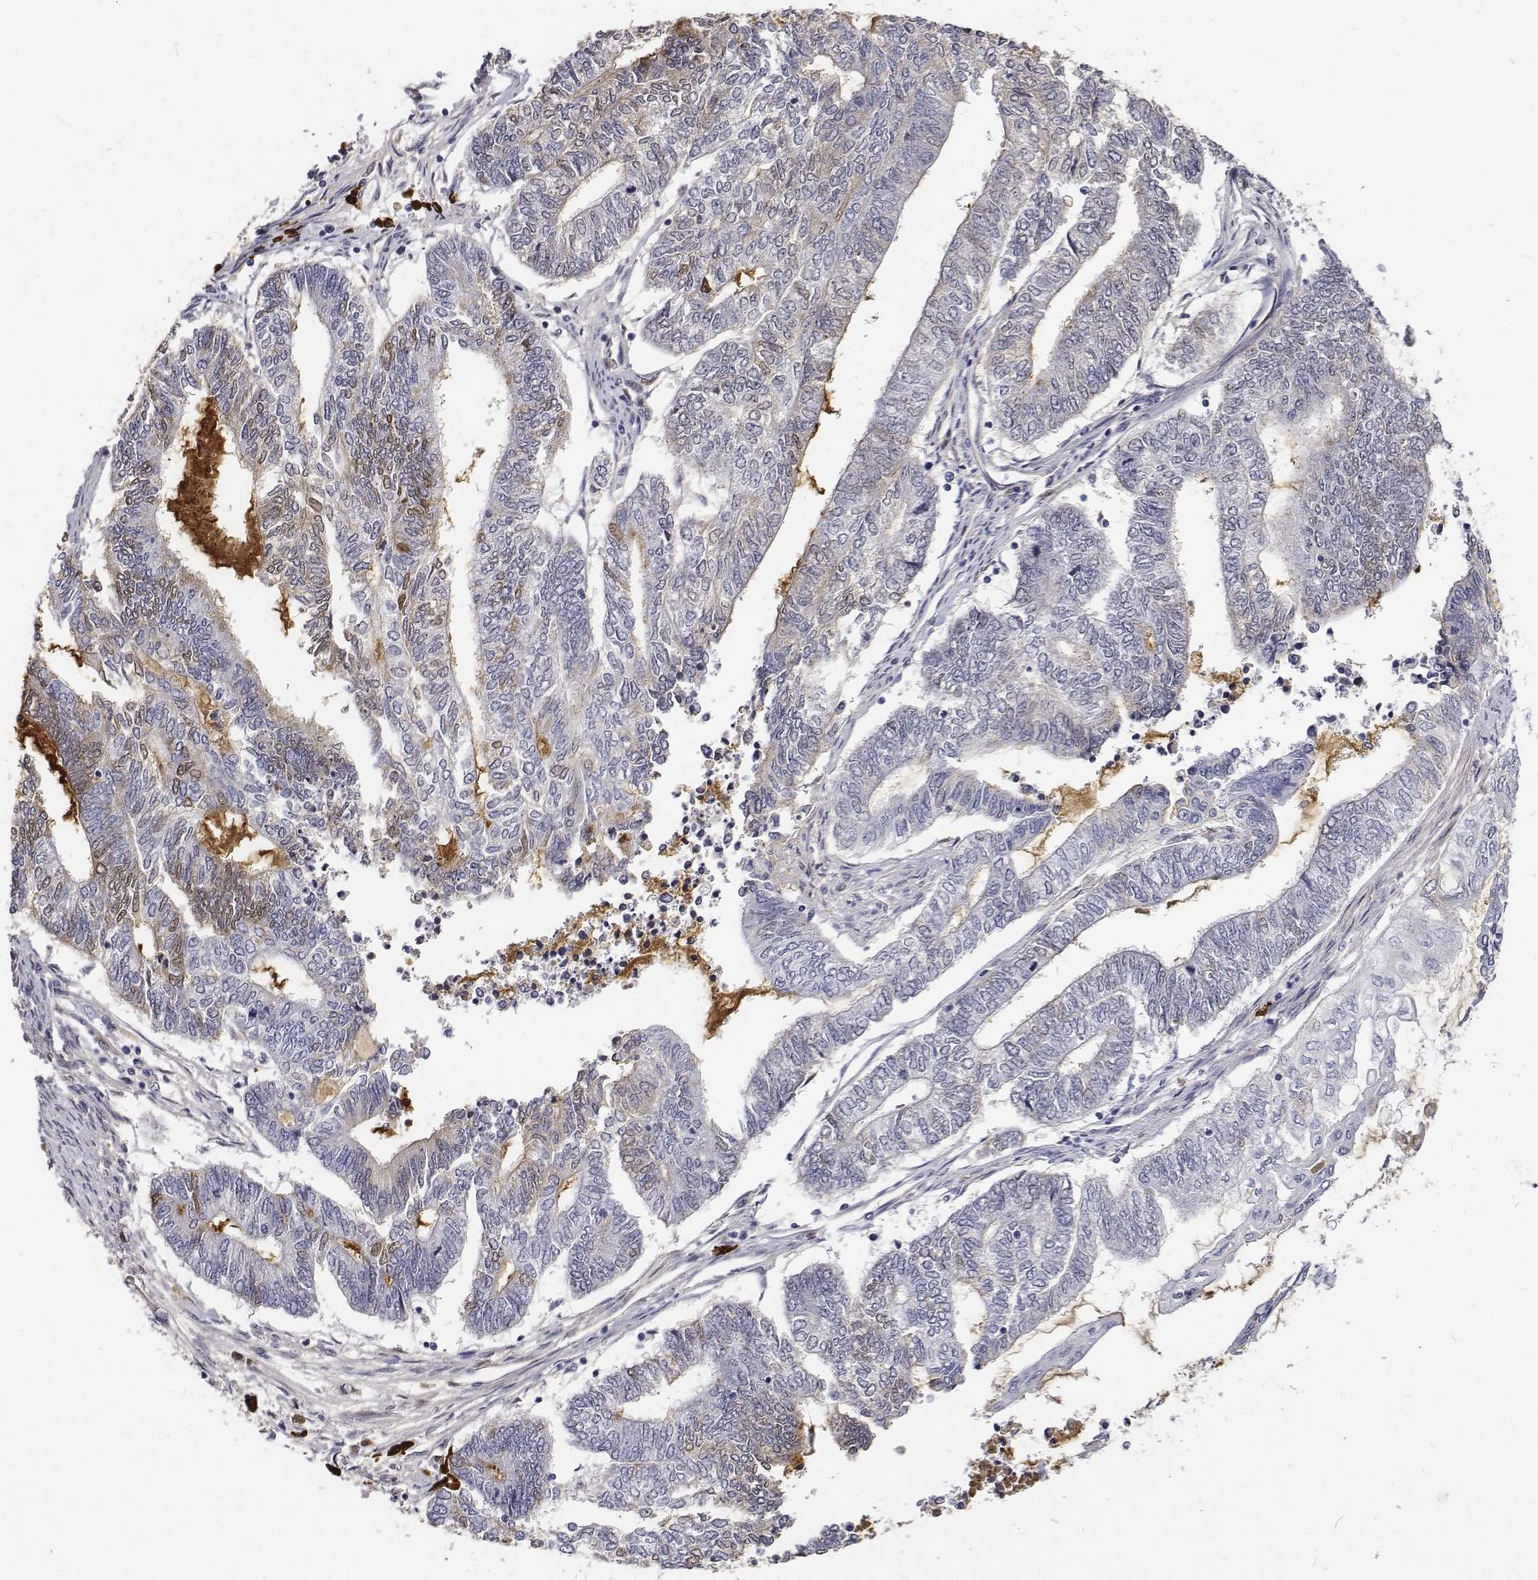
{"staining": {"intensity": "negative", "quantity": "none", "location": "none"}, "tissue": "endometrial cancer", "cell_type": "Tumor cells", "image_type": "cancer", "snomed": [{"axis": "morphology", "description": "Adenocarcinoma, NOS"}, {"axis": "topography", "description": "Uterus"}, {"axis": "topography", "description": "Endometrium"}], "caption": "Immunohistochemistry (IHC) micrograph of neoplastic tissue: human endometrial cancer (adenocarcinoma) stained with DAB demonstrates no significant protein expression in tumor cells.", "gene": "ATRX", "patient": {"sex": "female", "age": 70}}